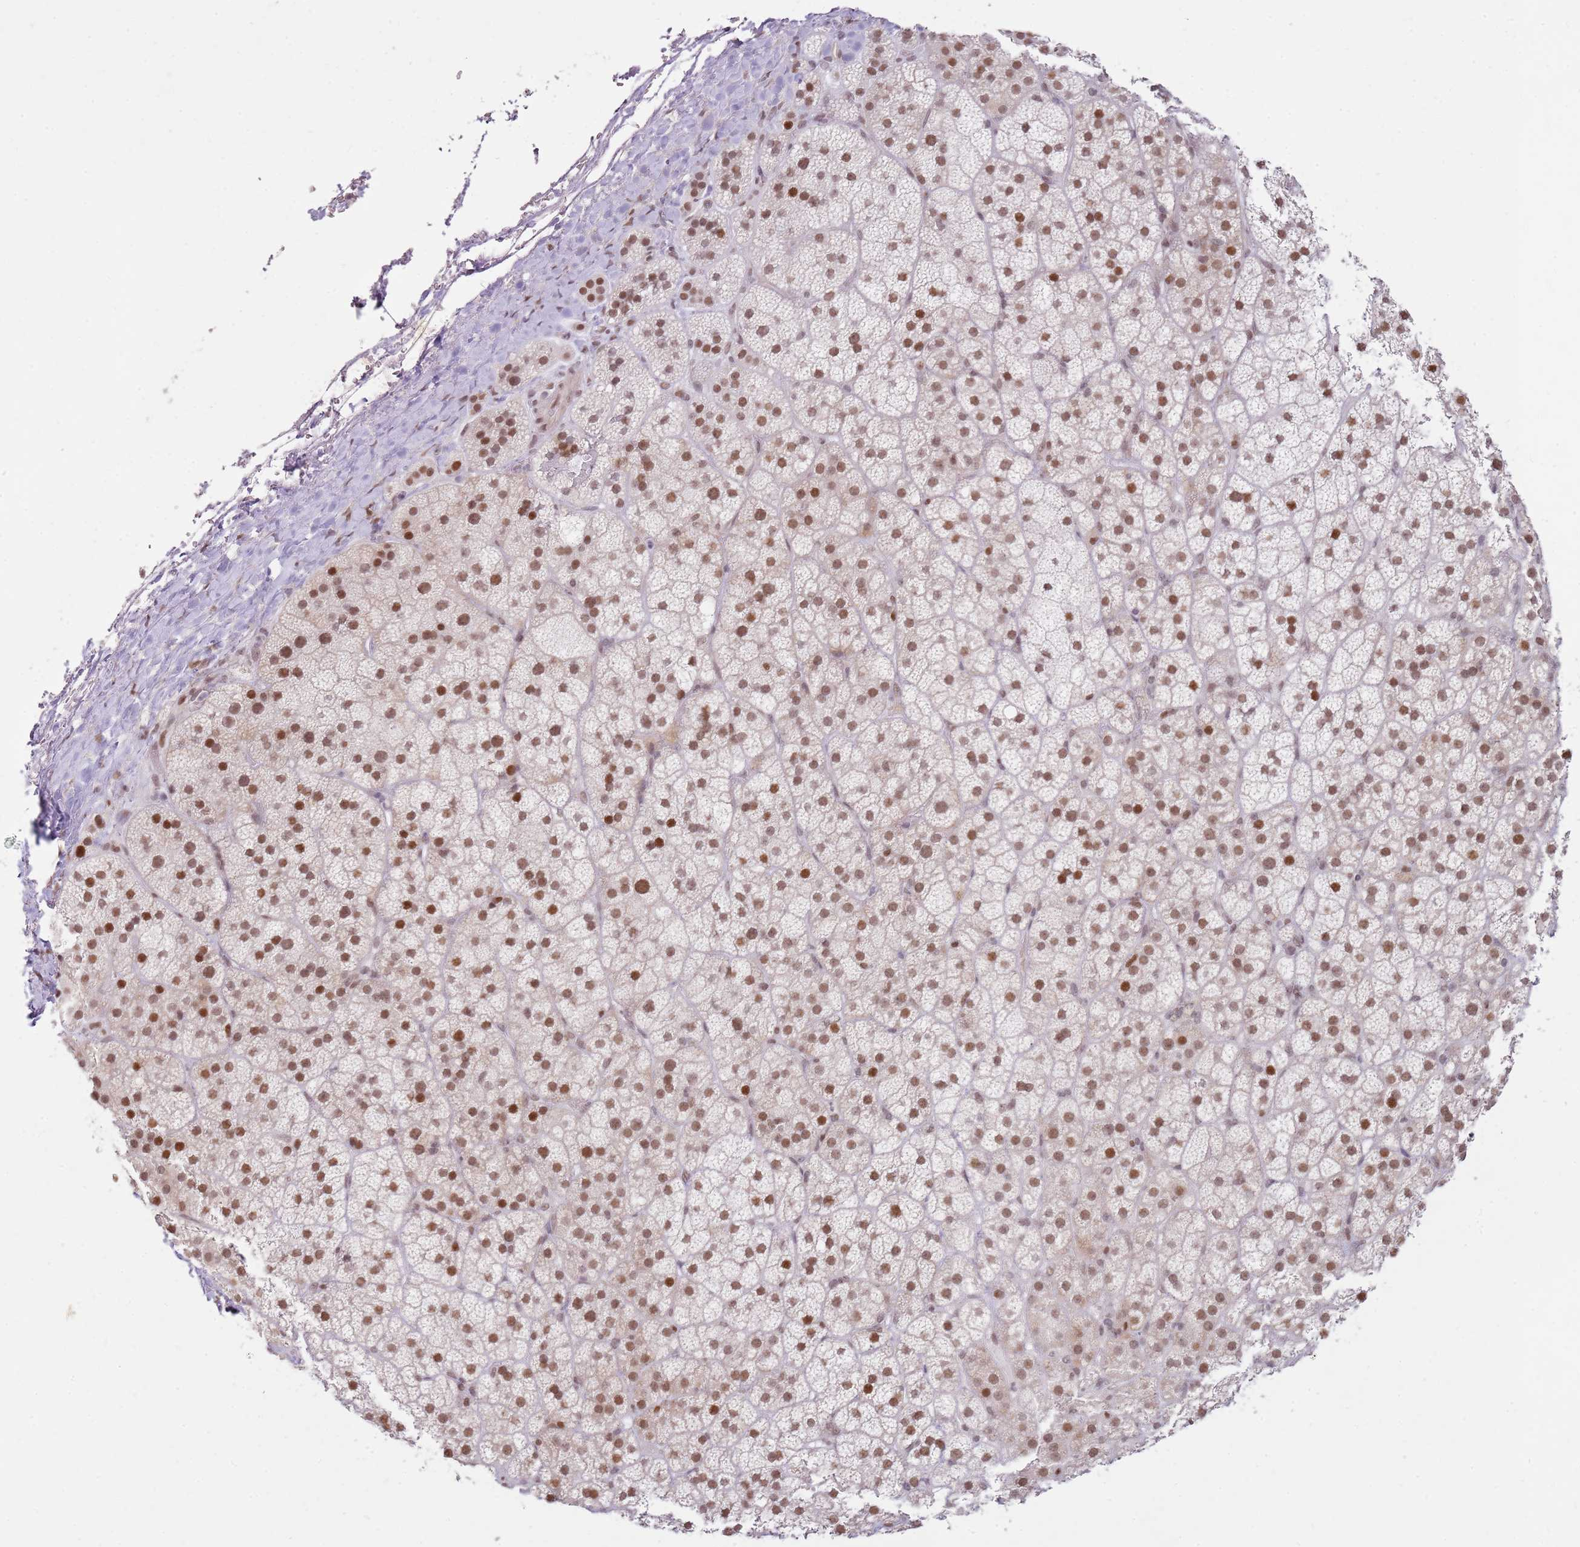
{"staining": {"intensity": "moderate", "quantity": "25%-75%", "location": "nuclear"}, "tissue": "adrenal gland", "cell_type": "Glandular cells", "image_type": "normal", "snomed": [{"axis": "morphology", "description": "Normal tissue, NOS"}, {"axis": "topography", "description": "Adrenal gland"}], "caption": "Human adrenal gland stained with a protein marker displays moderate staining in glandular cells.", "gene": "PHC2", "patient": {"sex": "female", "age": 70}}